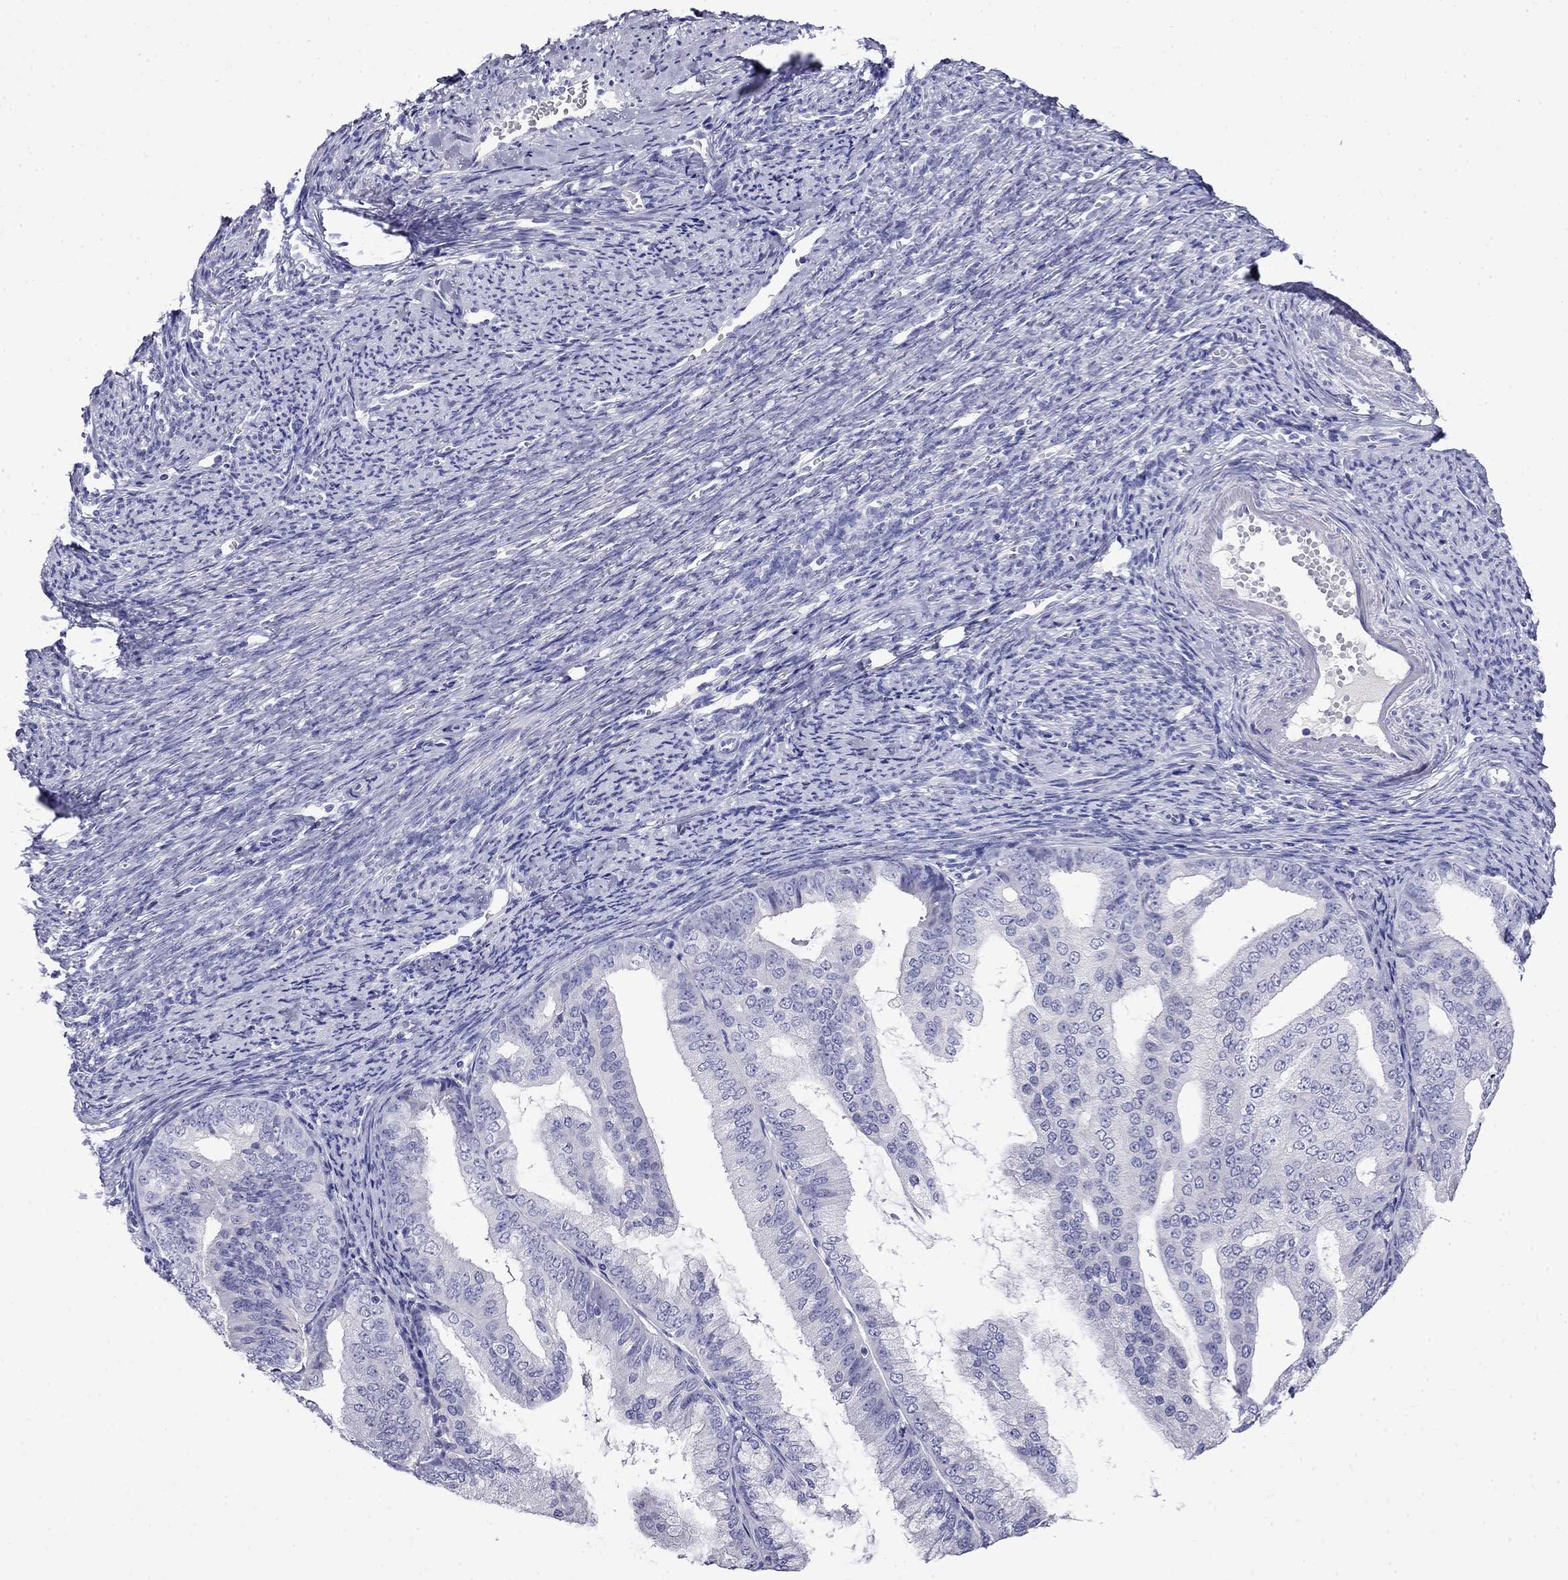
{"staining": {"intensity": "negative", "quantity": "none", "location": "none"}, "tissue": "endometrial cancer", "cell_type": "Tumor cells", "image_type": "cancer", "snomed": [{"axis": "morphology", "description": "Adenocarcinoma, NOS"}, {"axis": "topography", "description": "Endometrium"}], "caption": "There is no significant expression in tumor cells of endometrial cancer (adenocarcinoma). (Brightfield microscopy of DAB (3,3'-diaminobenzidine) immunohistochemistry at high magnification).", "gene": "MYO15A", "patient": {"sex": "female", "age": 63}}